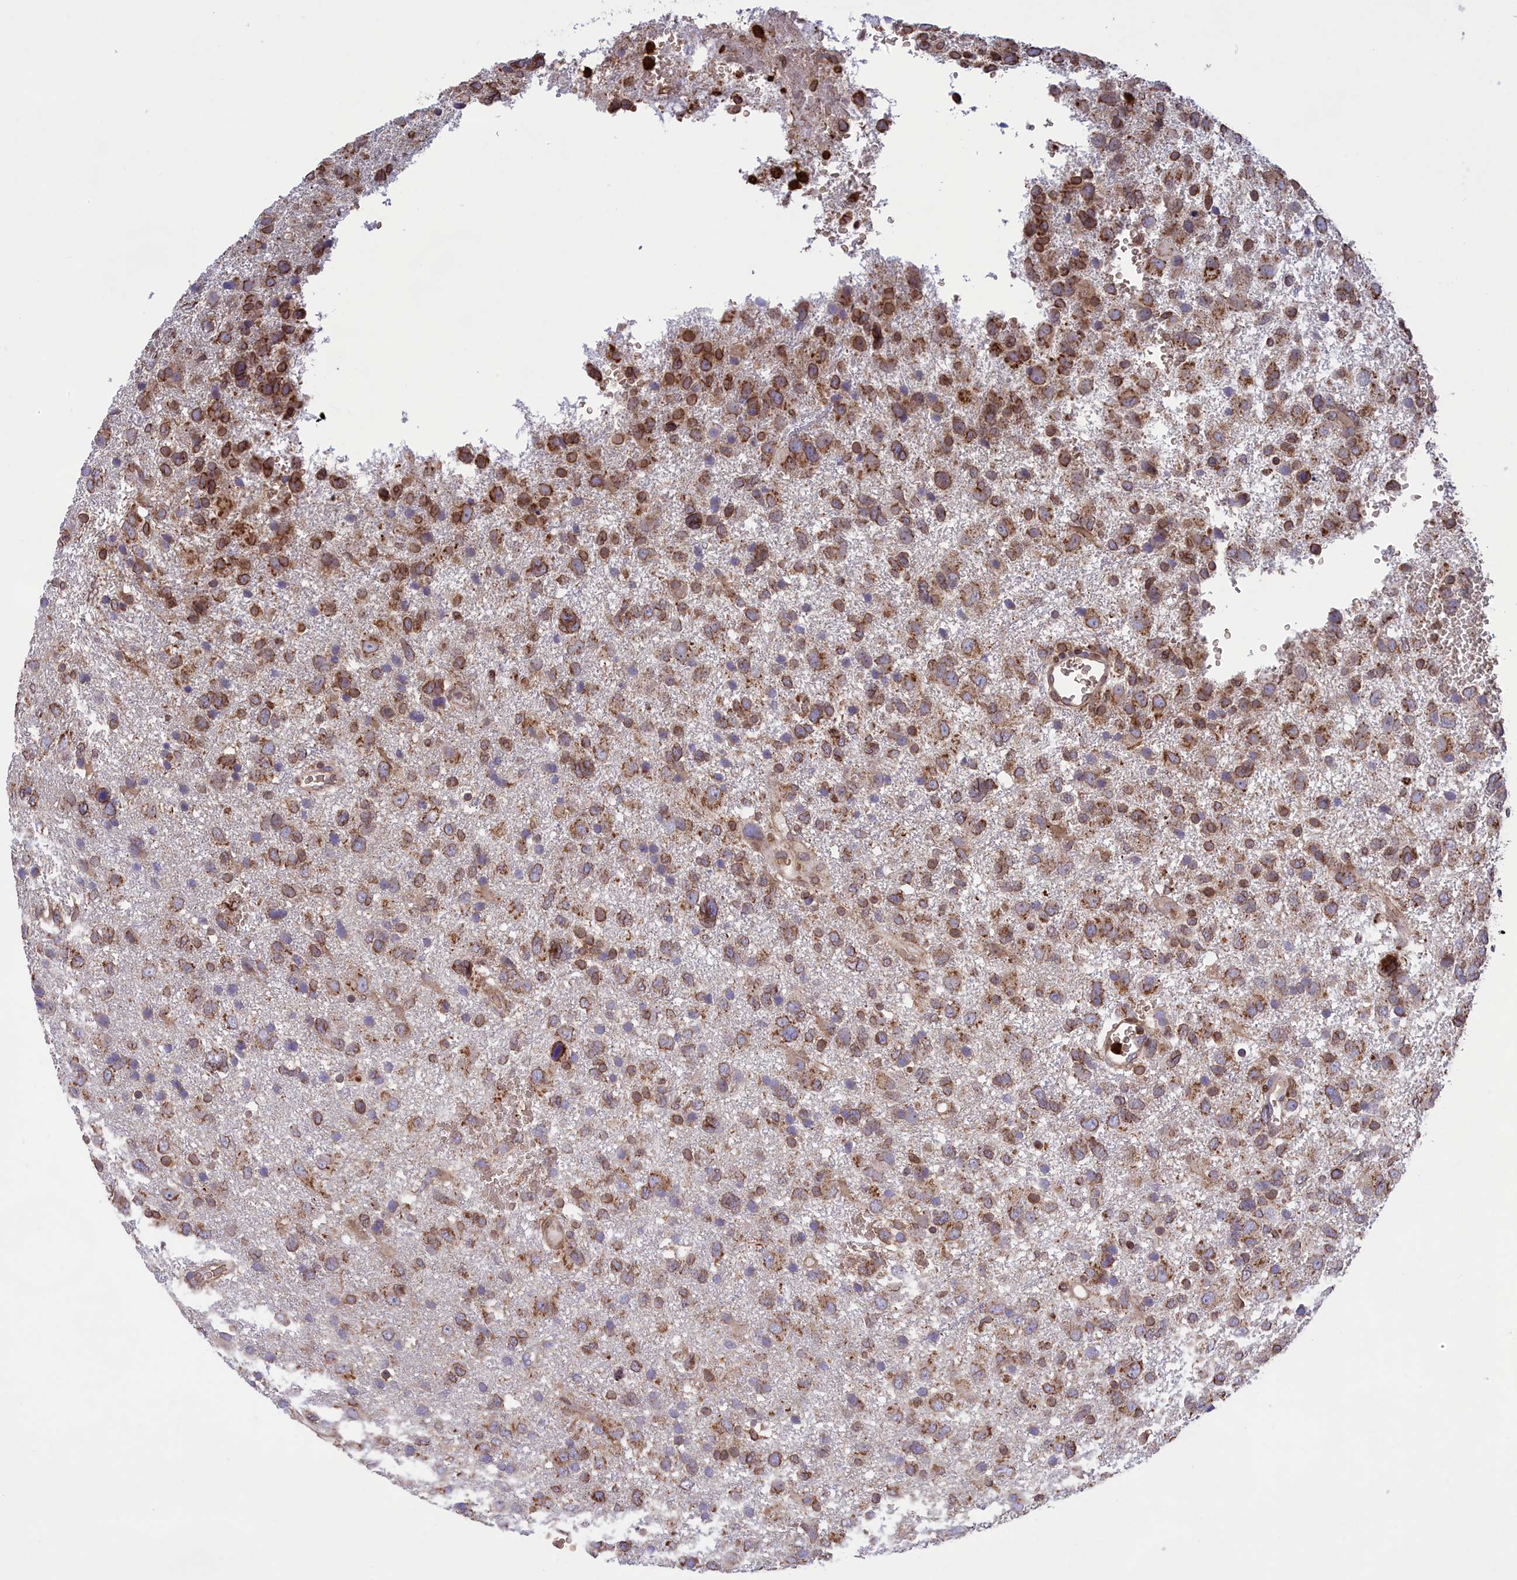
{"staining": {"intensity": "moderate", "quantity": ">75%", "location": "cytoplasmic/membranous"}, "tissue": "glioma", "cell_type": "Tumor cells", "image_type": "cancer", "snomed": [{"axis": "morphology", "description": "Glioma, malignant, High grade"}, {"axis": "topography", "description": "Brain"}], "caption": "Immunohistochemistry (DAB) staining of human glioma displays moderate cytoplasmic/membranous protein expression in about >75% of tumor cells. (brown staining indicates protein expression, while blue staining denotes nuclei).", "gene": "PKHD1L1", "patient": {"sex": "male", "age": 61}}